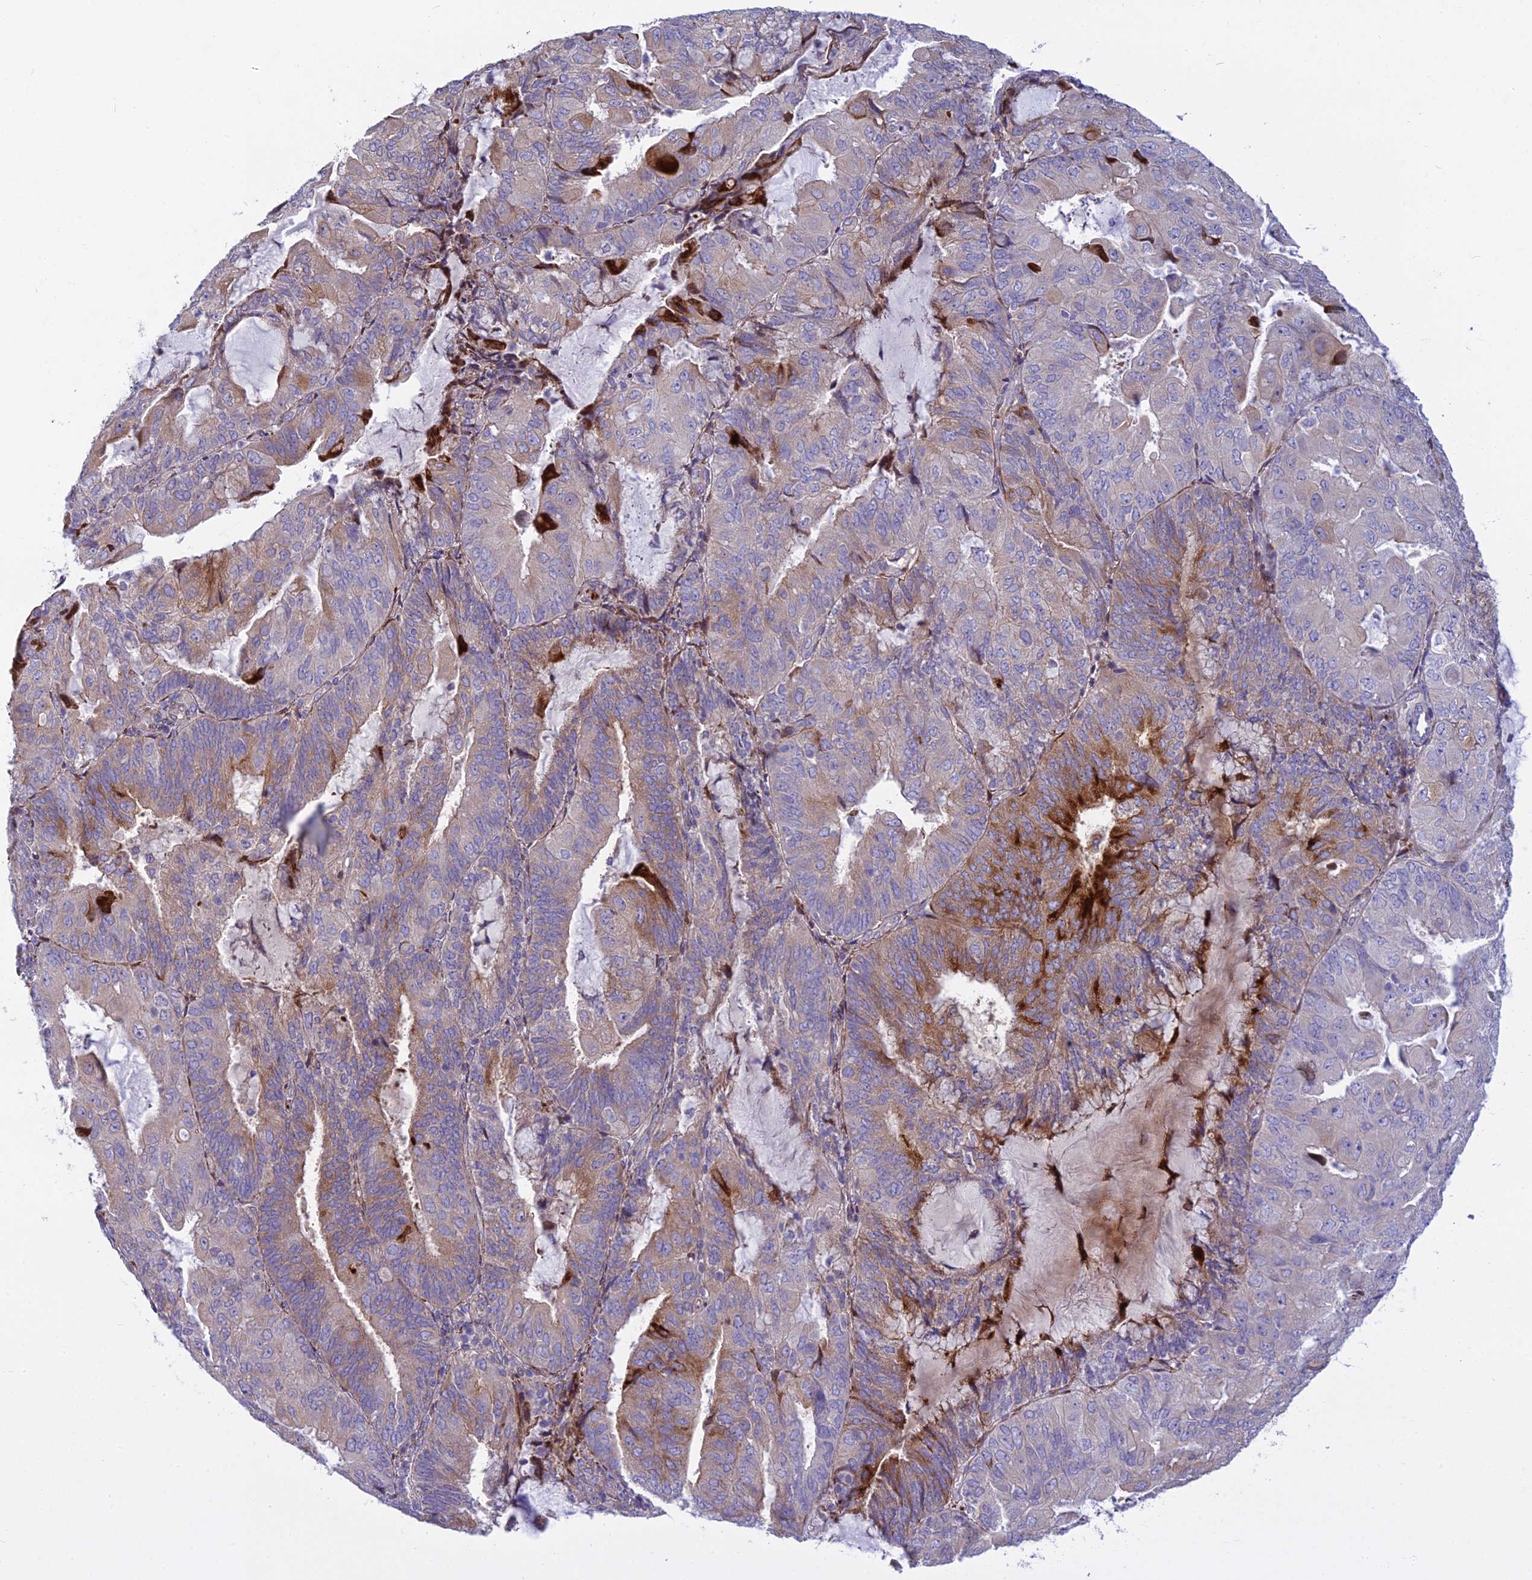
{"staining": {"intensity": "strong", "quantity": "<25%", "location": "cytoplasmic/membranous"}, "tissue": "endometrial cancer", "cell_type": "Tumor cells", "image_type": "cancer", "snomed": [{"axis": "morphology", "description": "Adenocarcinoma, NOS"}, {"axis": "topography", "description": "Endometrium"}], "caption": "Protein expression analysis of human adenocarcinoma (endometrial) reveals strong cytoplasmic/membranous staining in about <25% of tumor cells.", "gene": "PCDHB14", "patient": {"sex": "female", "age": 81}}